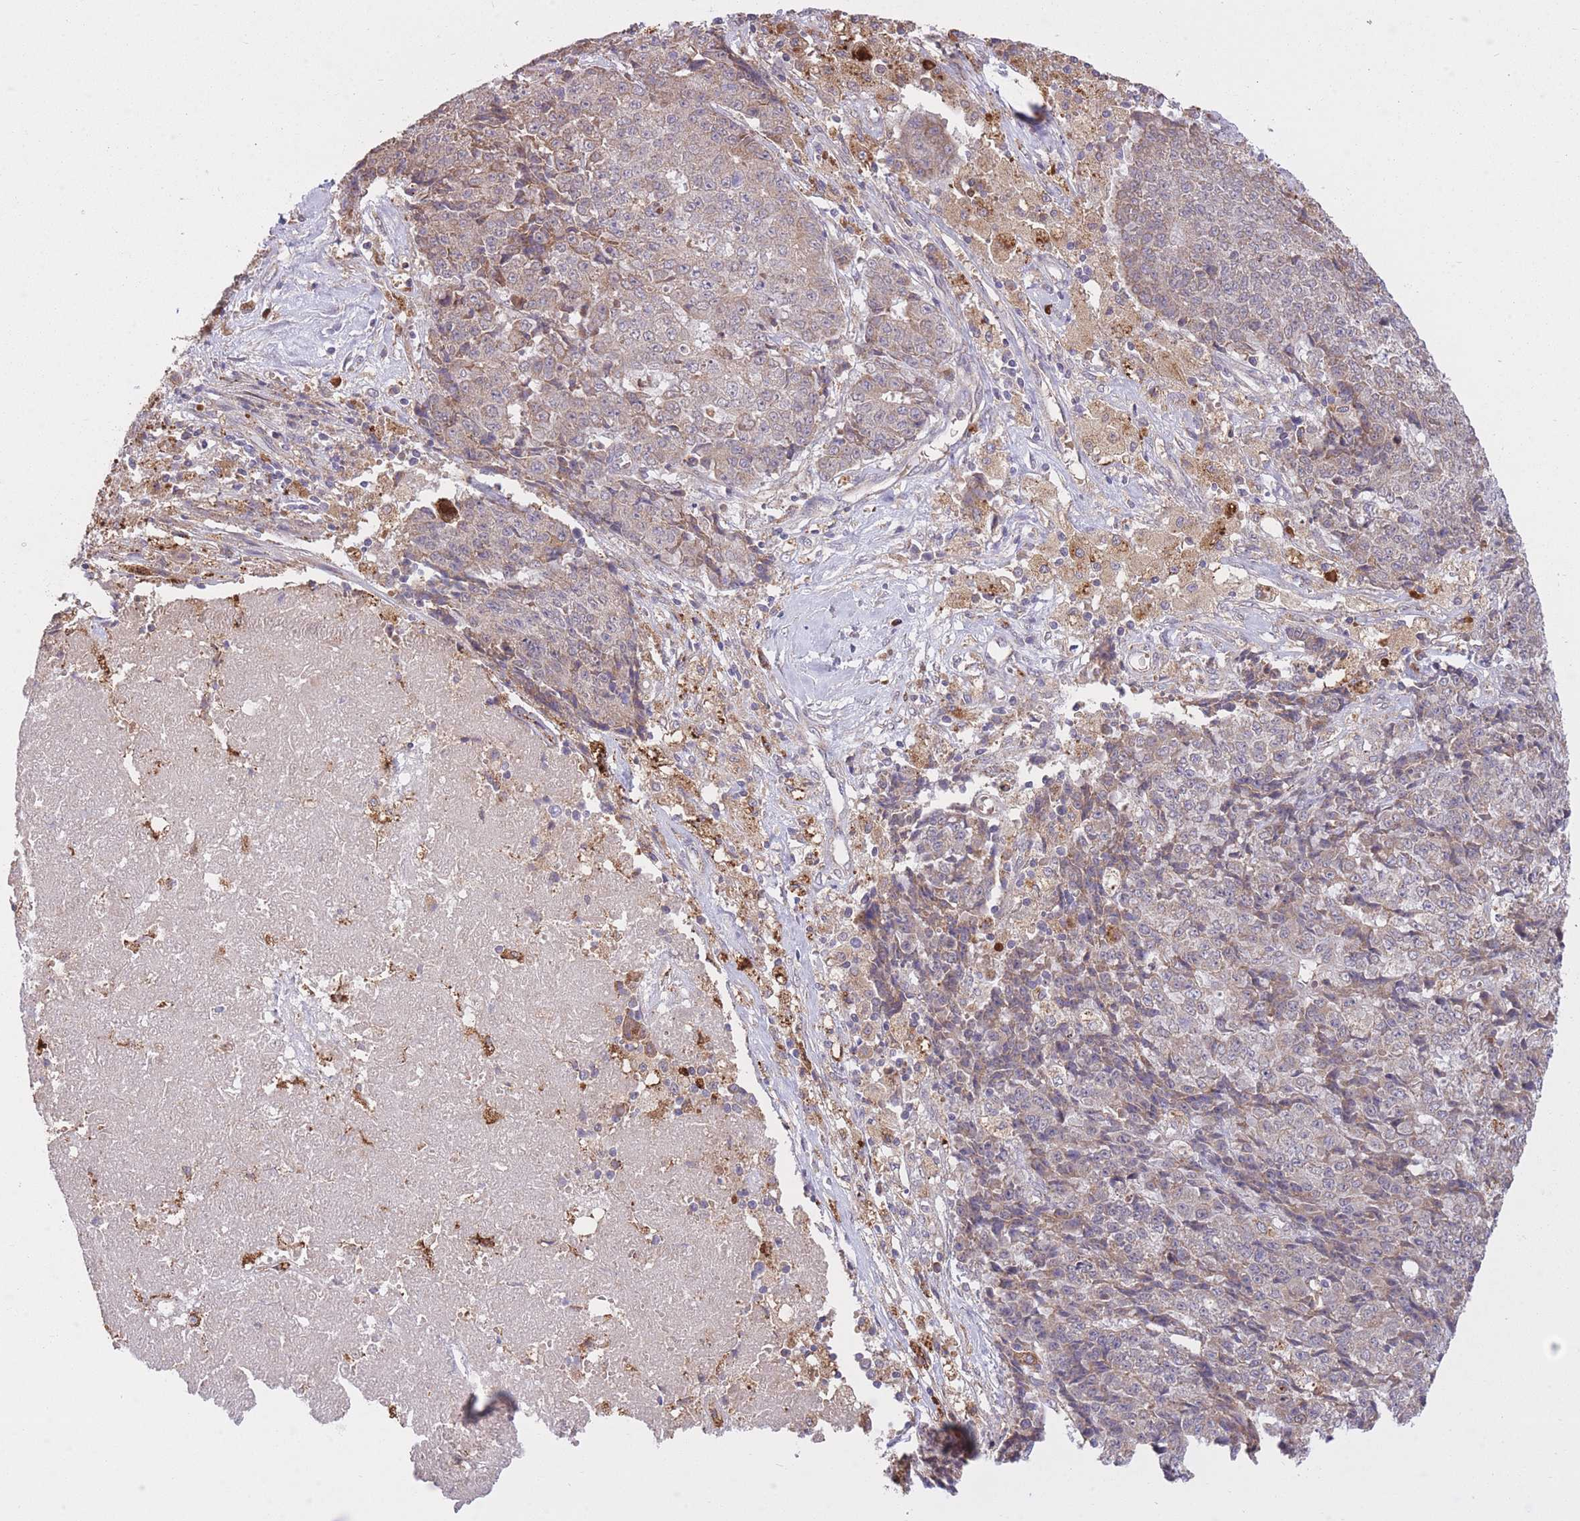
{"staining": {"intensity": "moderate", "quantity": "<25%", "location": "cytoplasmic/membranous"}, "tissue": "ovarian cancer", "cell_type": "Tumor cells", "image_type": "cancer", "snomed": [{"axis": "morphology", "description": "Carcinoma, endometroid"}, {"axis": "topography", "description": "Ovary"}], "caption": "Tumor cells show low levels of moderate cytoplasmic/membranous staining in approximately <25% of cells in ovarian cancer.", "gene": "POLR3F", "patient": {"sex": "female", "age": 42}}